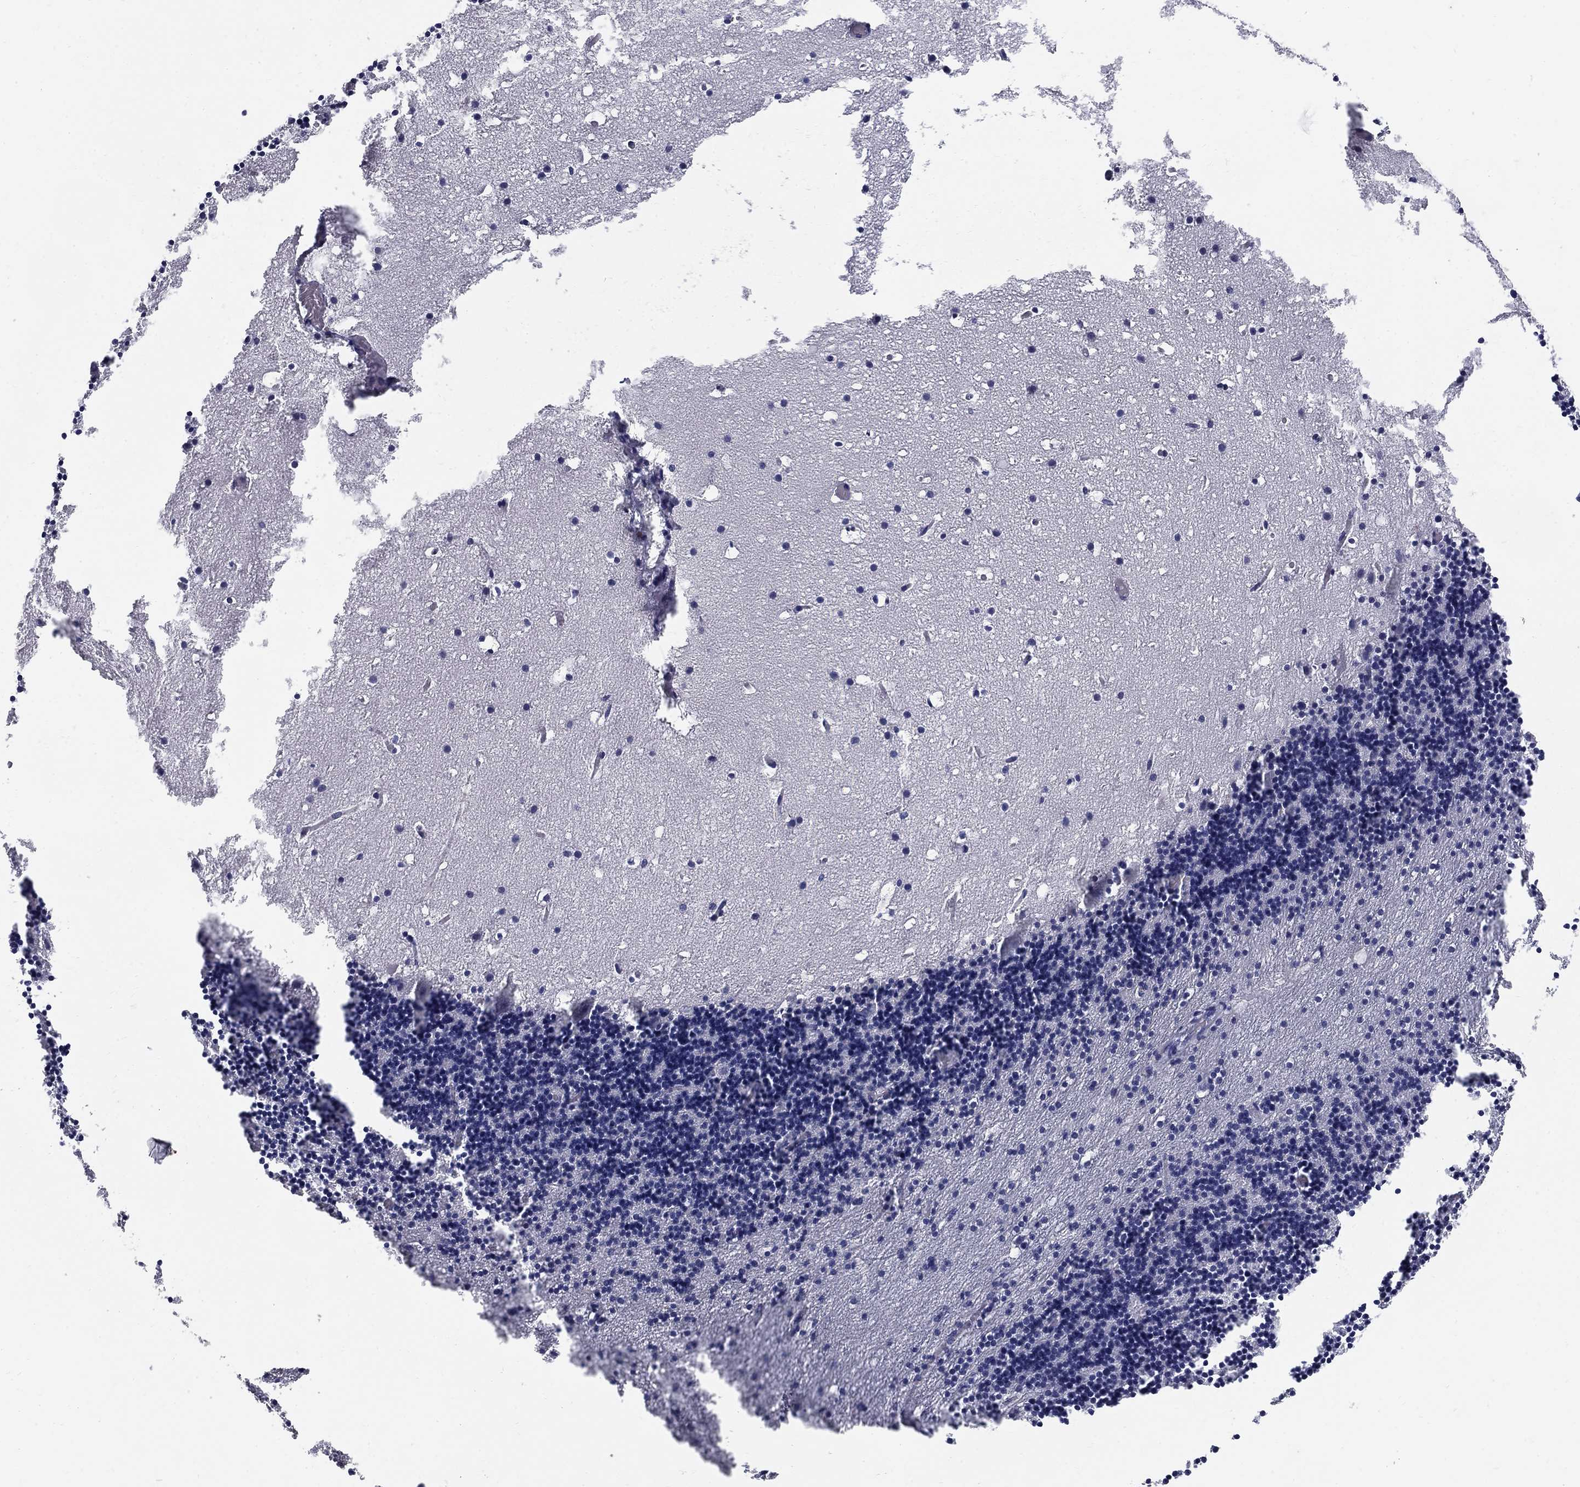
{"staining": {"intensity": "negative", "quantity": "none", "location": "none"}, "tissue": "cerebellum", "cell_type": "Cells in granular layer", "image_type": "normal", "snomed": [{"axis": "morphology", "description": "Normal tissue, NOS"}, {"axis": "topography", "description": "Cerebellum"}], "caption": "Histopathology image shows no significant protein positivity in cells in granular layer of normal cerebellum.", "gene": "PANK3", "patient": {"sex": "male", "age": 37}}